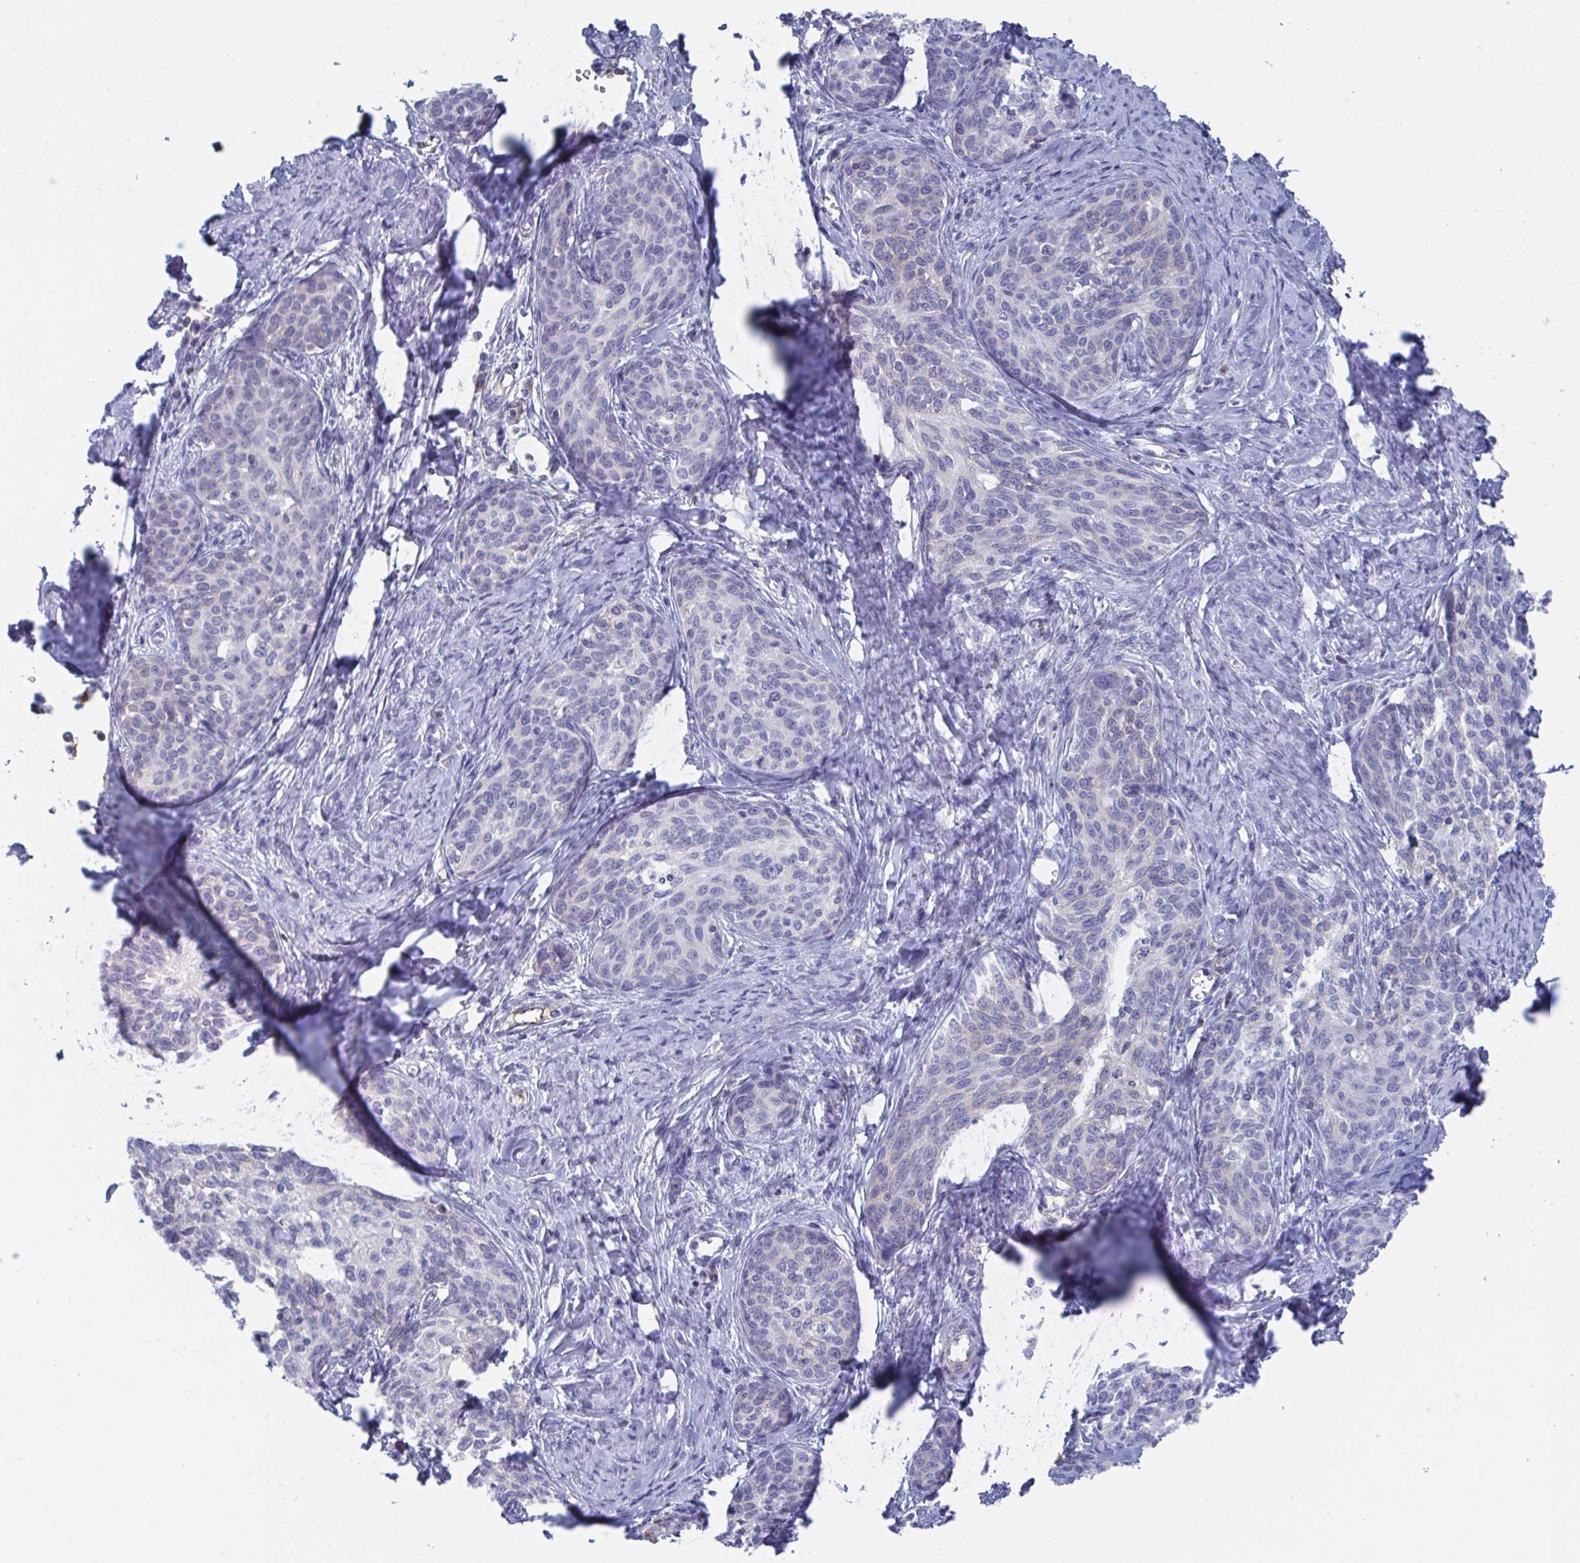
{"staining": {"intensity": "negative", "quantity": "none", "location": "none"}, "tissue": "cervical cancer", "cell_type": "Tumor cells", "image_type": "cancer", "snomed": [{"axis": "morphology", "description": "Squamous cell carcinoma, NOS"}, {"axis": "morphology", "description": "Adenocarcinoma, NOS"}, {"axis": "topography", "description": "Cervix"}], "caption": "Cervical cancer was stained to show a protein in brown. There is no significant positivity in tumor cells.", "gene": "TNFAIP6", "patient": {"sex": "female", "age": 52}}